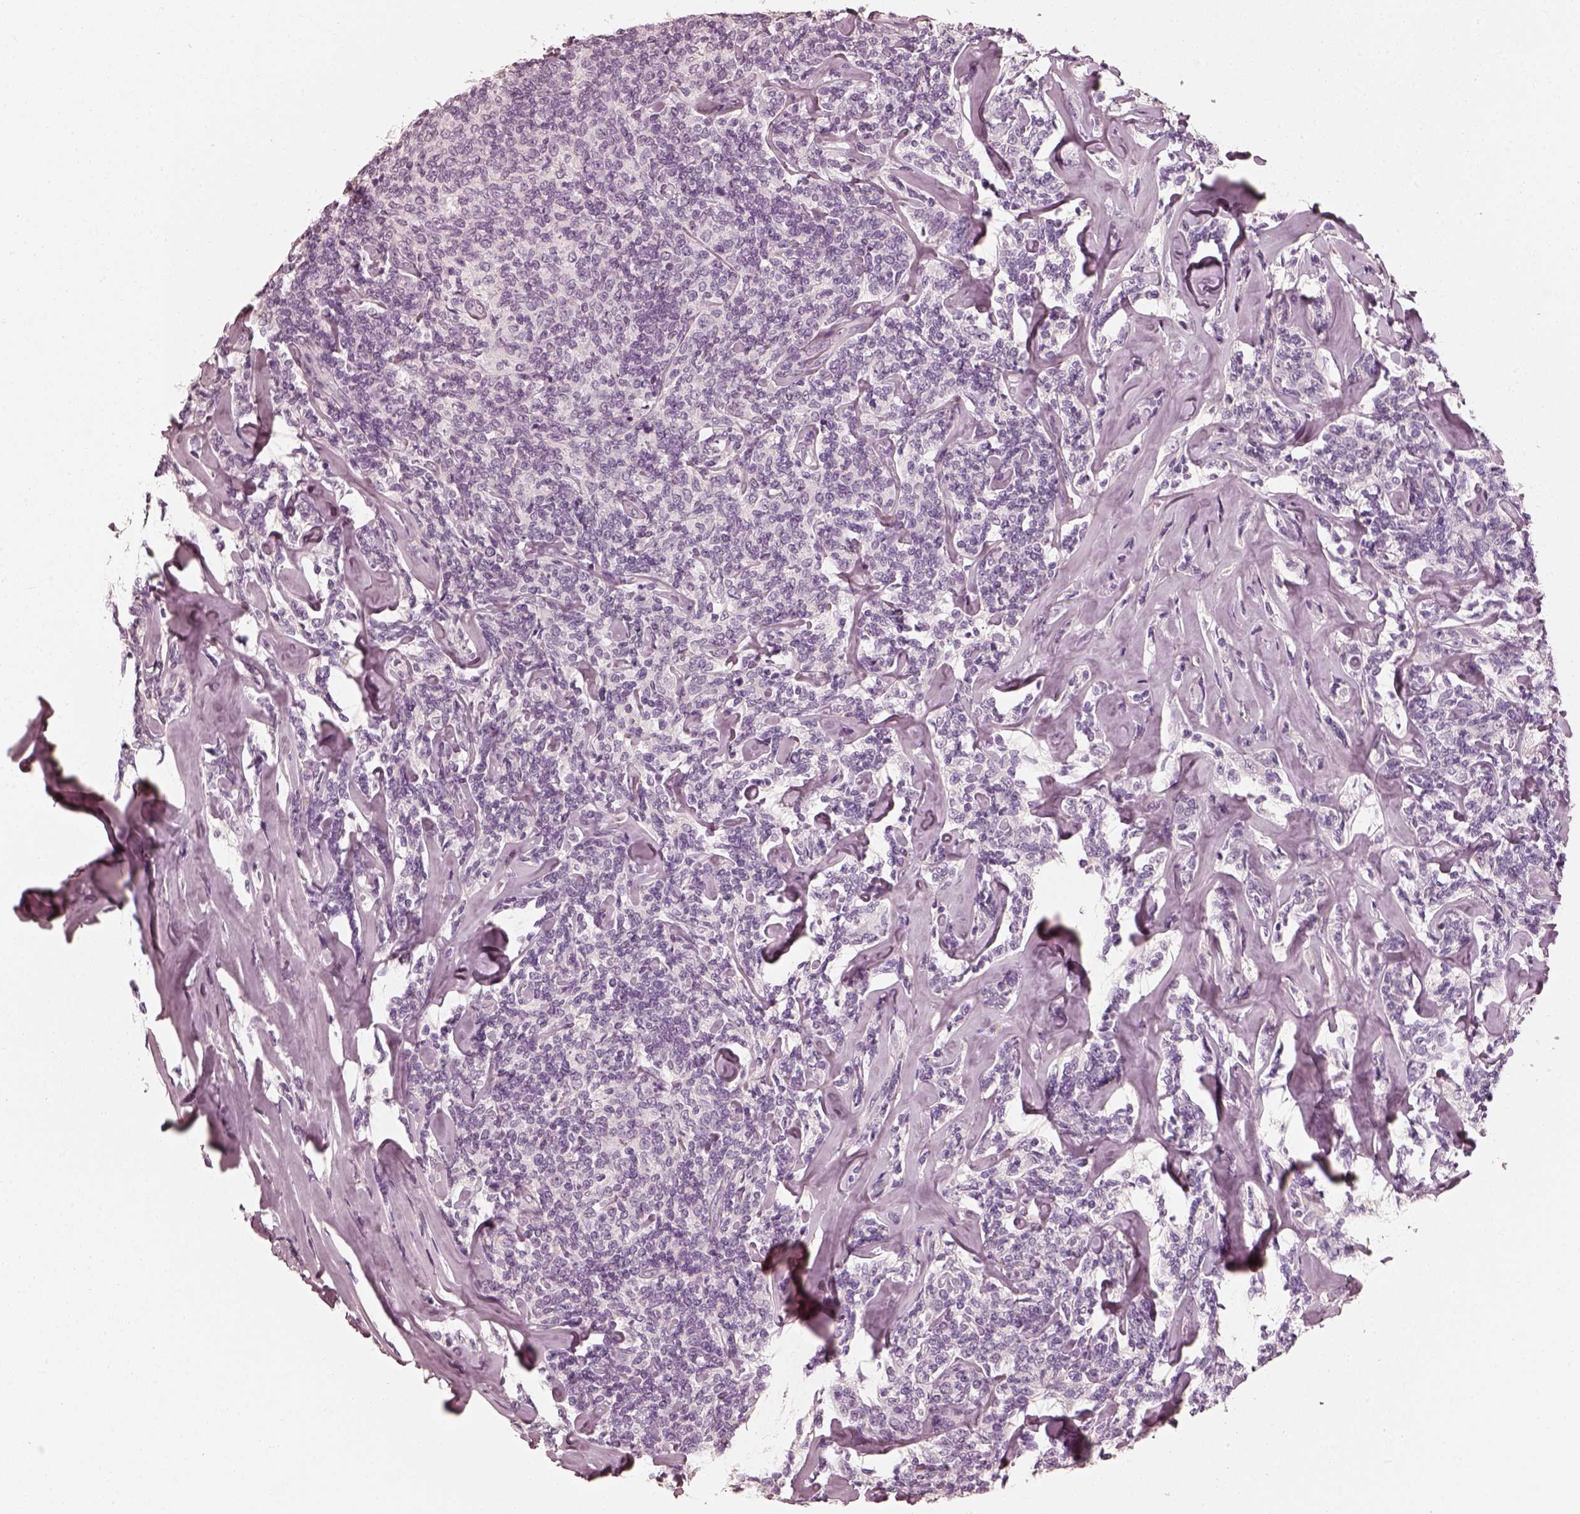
{"staining": {"intensity": "negative", "quantity": "none", "location": "none"}, "tissue": "lymphoma", "cell_type": "Tumor cells", "image_type": "cancer", "snomed": [{"axis": "morphology", "description": "Malignant lymphoma, non-Hodgkin's type, Low grade"}, {"axis": "topography", "description": "Lymph node"}], "caption": "There is no significant staining in tumor cells of lymphoma. The staining is performed using DAB brown chromogen with nuclei counter-stained in using hematoxylin.", "gene": "RS1", "patient": {"sex": "female", "age": 56}}